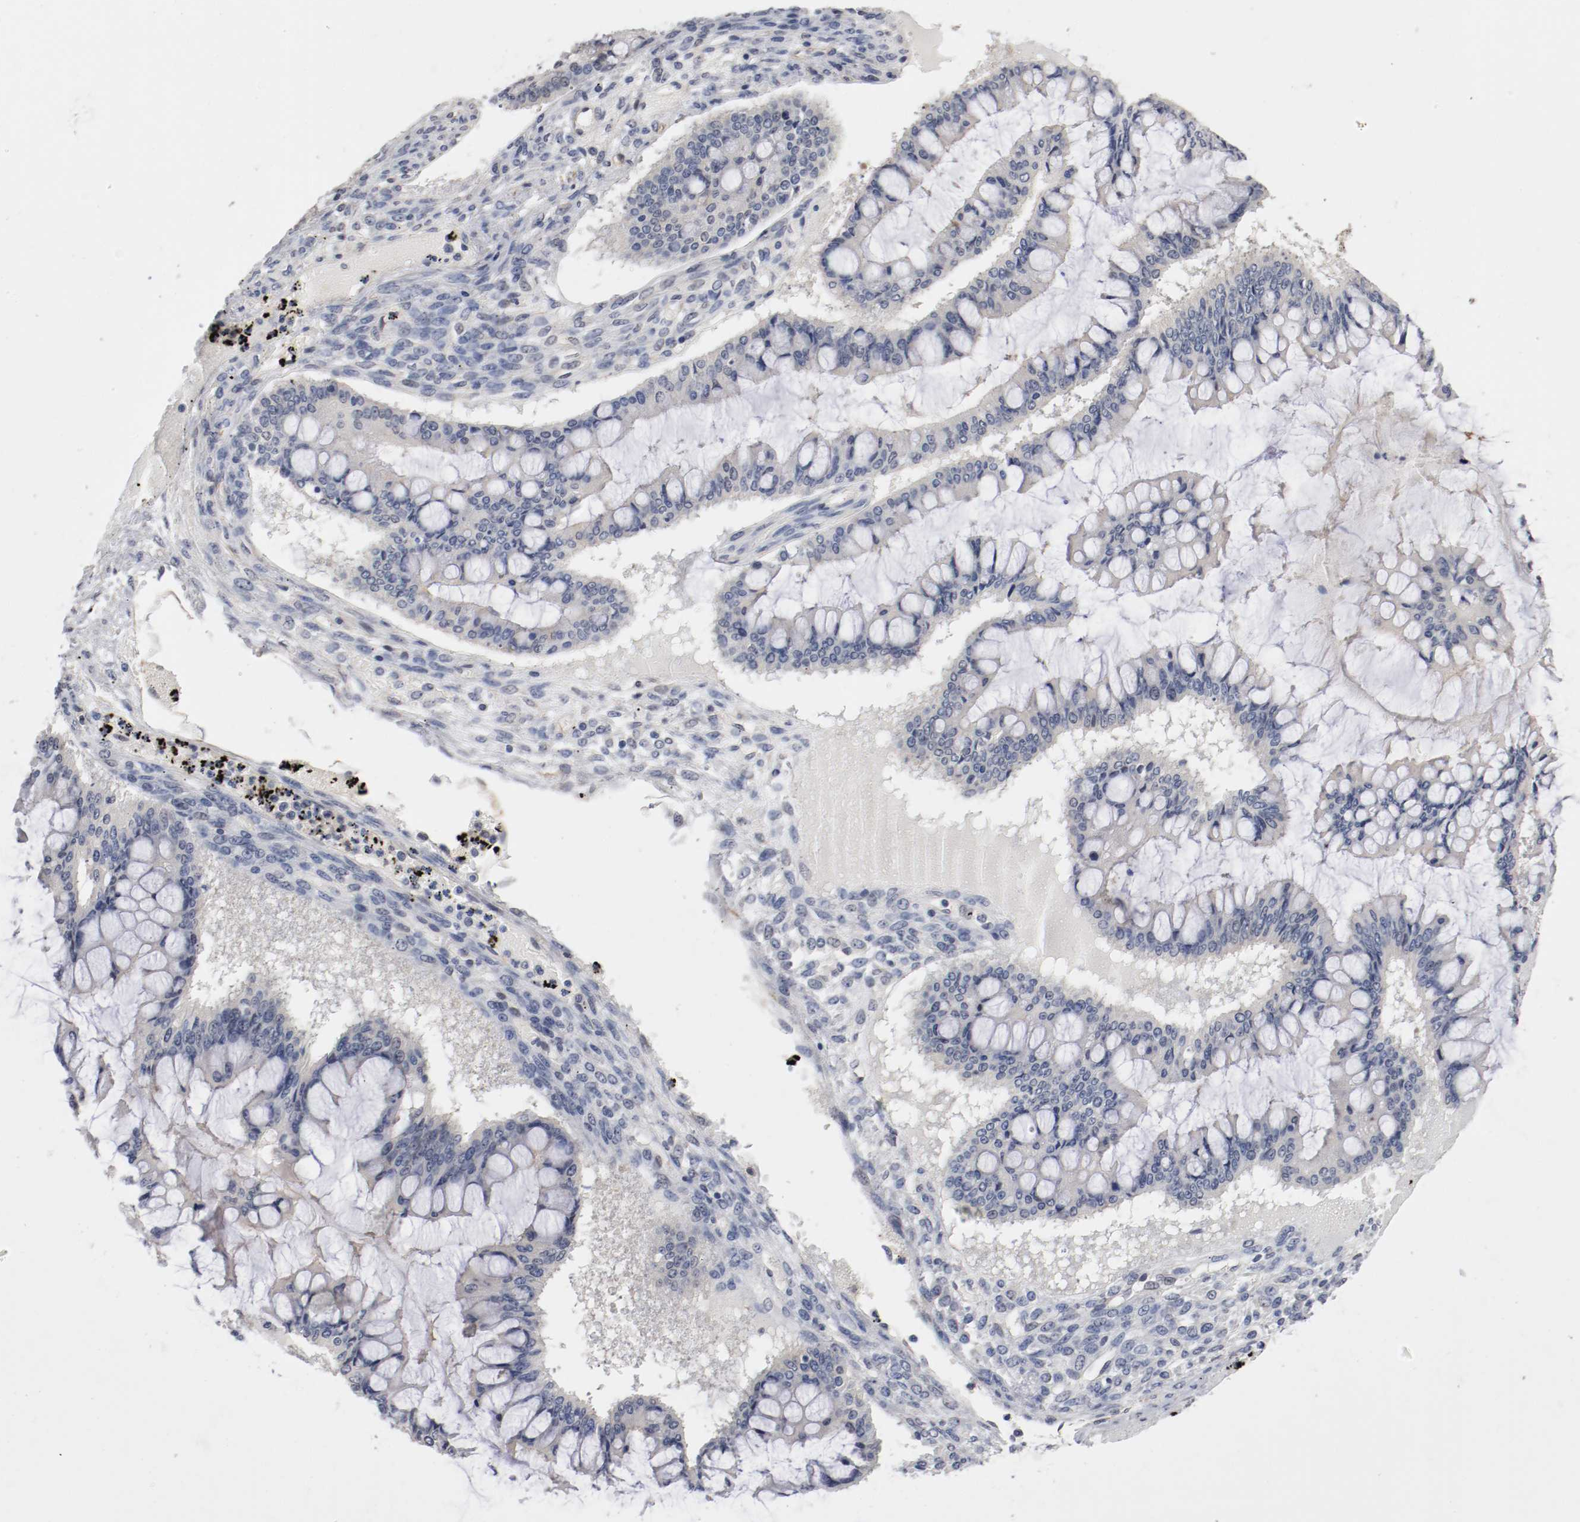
{"staining": {"intensity": "weak", "quantity": "<25%", "location": "cytoplasmic/membranous"}, "tissue": "ovarian cancer", "cell_type": "Tumor cells", "image_type": "cancer", "snomed": [{"axis": "morphology", "description": "Cystadenocarcinoma, mucinous, NOS"}, {"axis": "topography", "description": "Ovary"}], "caption": "This image is of ovarian cancer (mucinous cystadenocarcinoma) stained with immunohistochemistry (IHC) to label a protein in brown with the nuclei are counter-stained blue. There is no positivity in tumor cells.", "gene": "RBM23", "patient": {"sex": "female", "age": 73}}